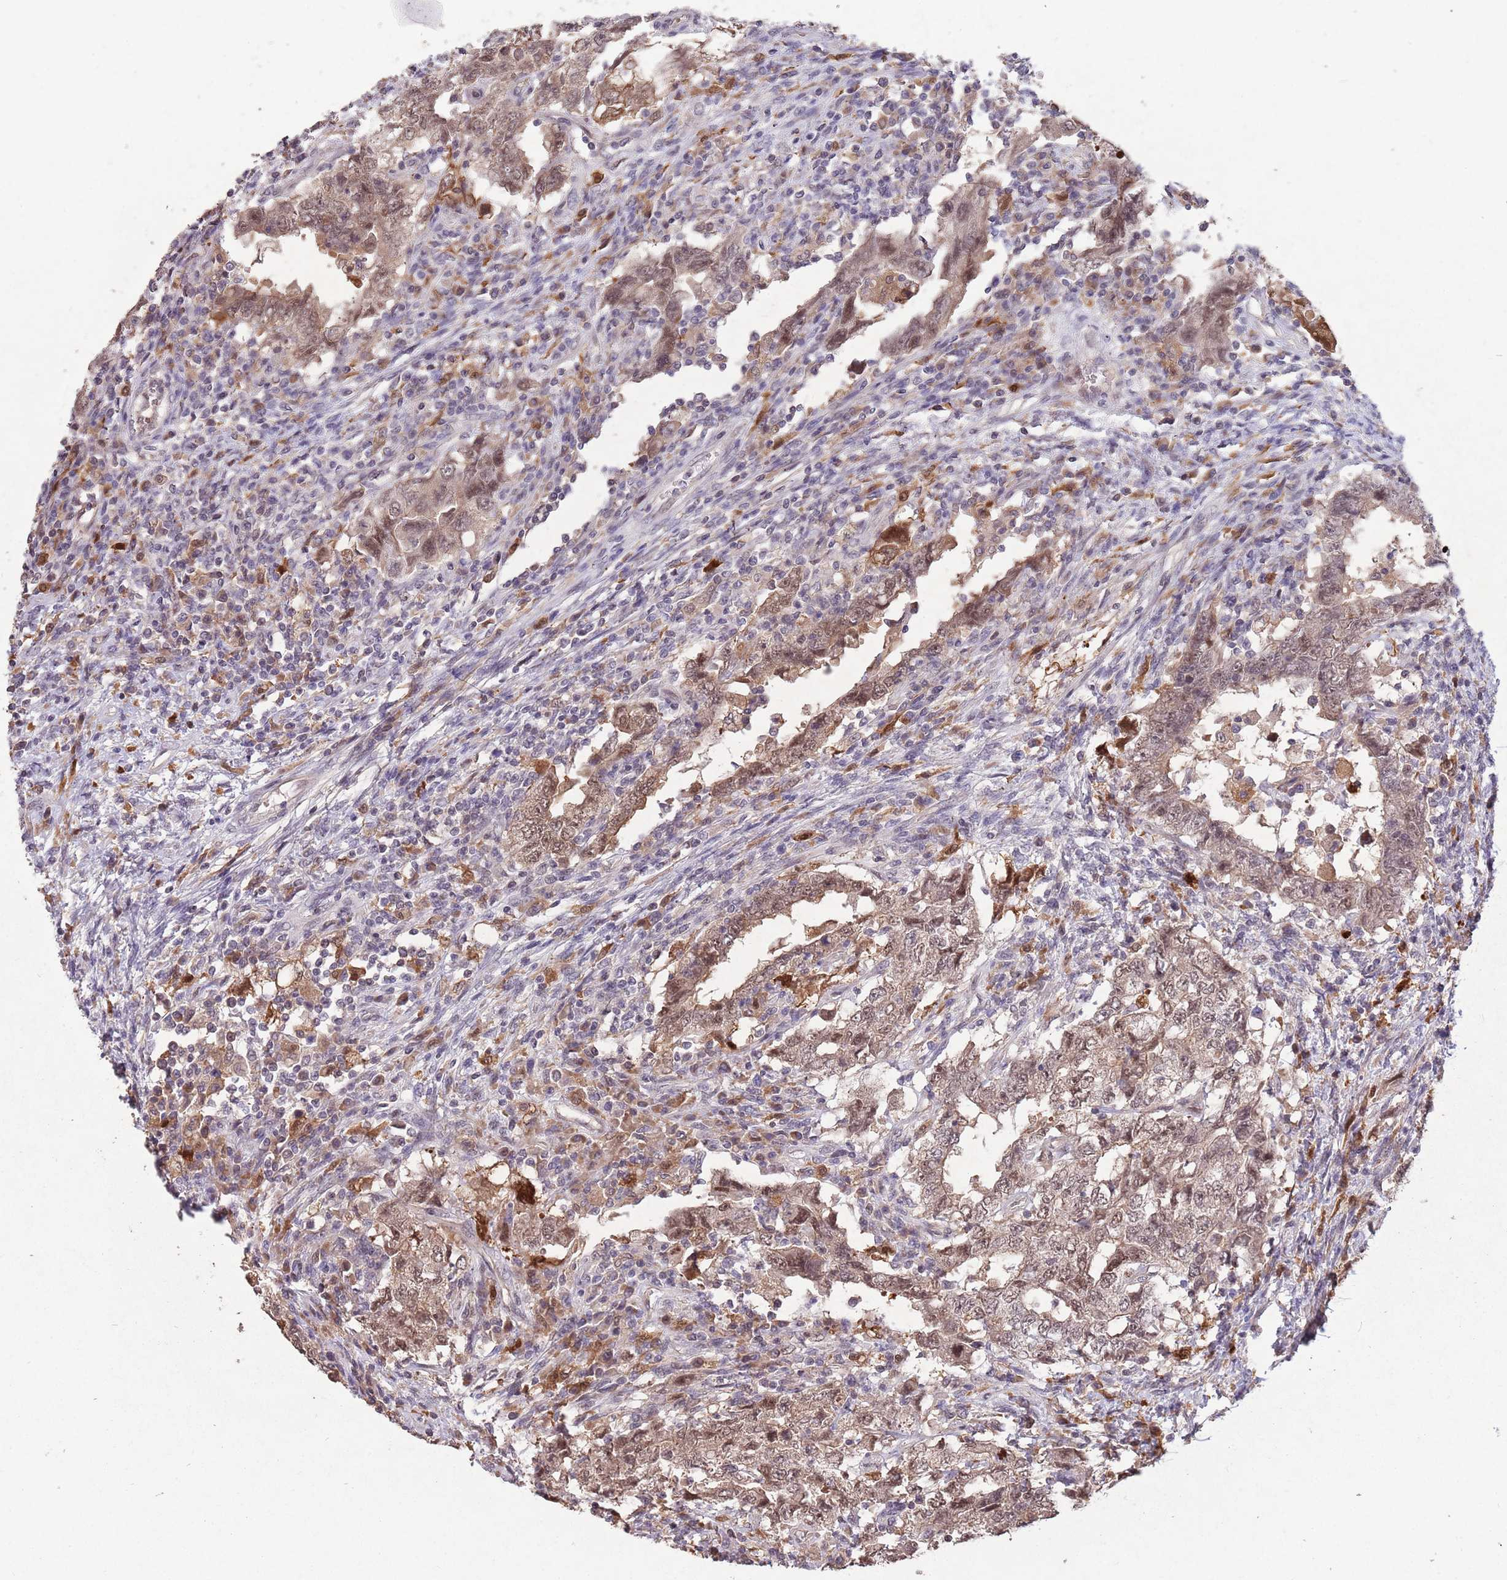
{"staining": {"intensity": "moderate", "quantity": ">75%", "location": "cytoplasmic/membranous,nuclear"}, "tissue": "testis cancer", "cell_type": "Tumor cells", "image_type": "cancer", "snomed": [{"axis": "morphology", "description": "Carcinoma, Embryonal, NOS"}, {"axis": "topography", "description": "Testis"}], "caption": "A micrograph showing moderate cytoplasmic/membranous and nuclear positivity in about >75% of tumor cells in testis embryonal carcinoma, as visualized by brown immunohistochemical staining.", "gene": "ZNF639", "patient": {"sex": "male", "age": 26}}